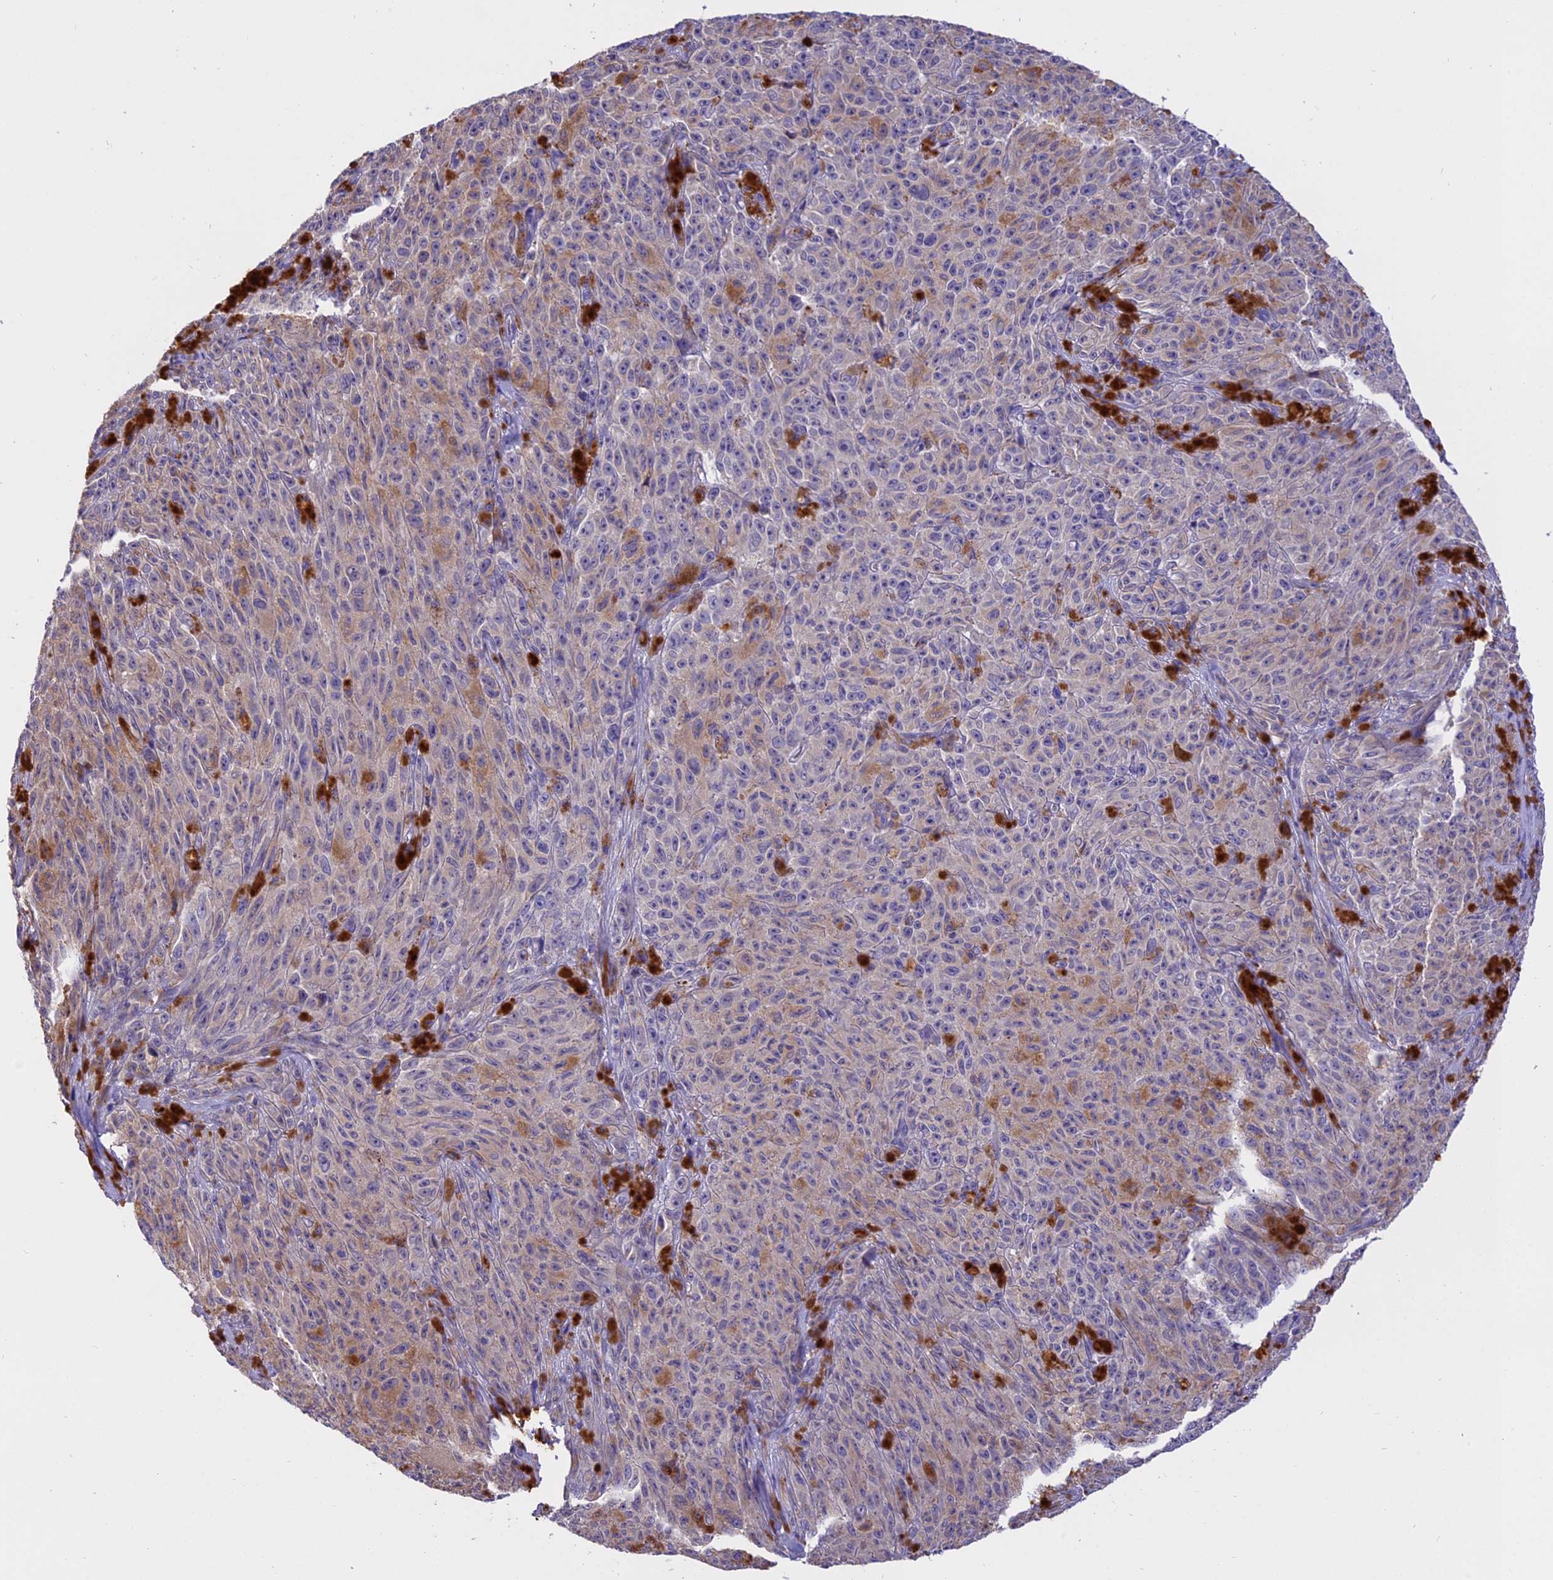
{"staining": {"intensity": "moderate", "quantity": "<25%", "location": "cytoplasmic/membranous"}, "tissue": "melanoma", "cell_type": "Tumor cells", "image_type": "cancer", "snomed": [{"axis": "morphology", "description": "Malignant melanoma, NOS"}, {"axis": "topography", "description": "Skin"}], "caption": "Immunohistochemical staining of human melanoma displays moderate cytoplasmic/membranous protein expression in about <25% of tumor cells.", "gene": "LYPD6", "patient": {"sex": "female", "age": 82}}